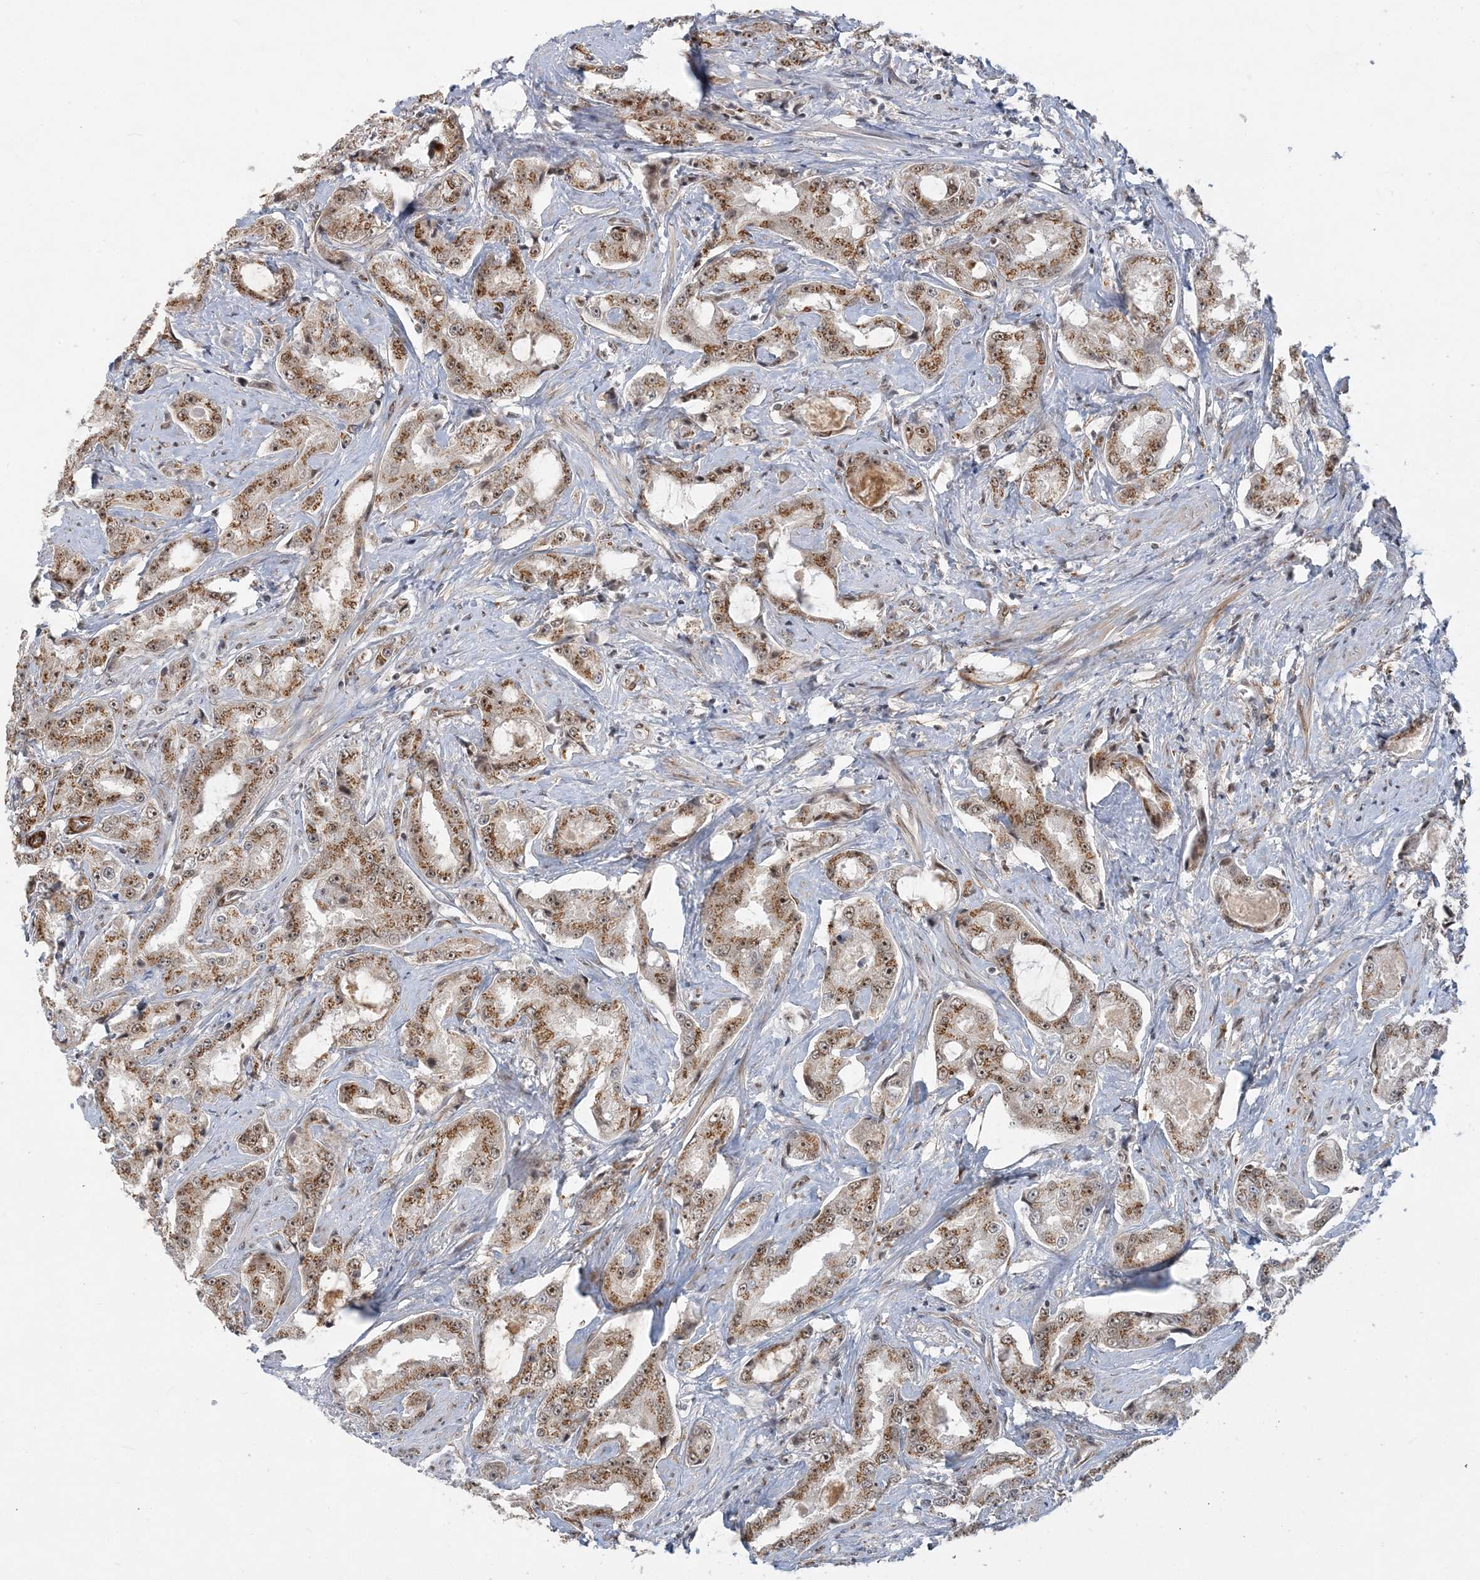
{"staining": {"intensity": "moderate", "quantity": ">75%", "location": "cytoplasmic/membranous,nuclear"}, "tissue": "prostate cancer", "cell_type": "Tumor cells", "image_type": "cancer", "snomed": [{"axis": "morphology", "description": "Adenocarcinoma, High grade"}, {"axis": "topography", "description": "Prostate"}], "caption": "Immunohistochemistry image of human prostate adenocarcinoma (high-grade) stained for a protein (brown), which displays medium levels of moderate cytoplasmic/membranous and nuclear positivity in about >75% of tumor cells.", "gene": "PLRG1", "patient": {"sex": "male", "age": 73}}